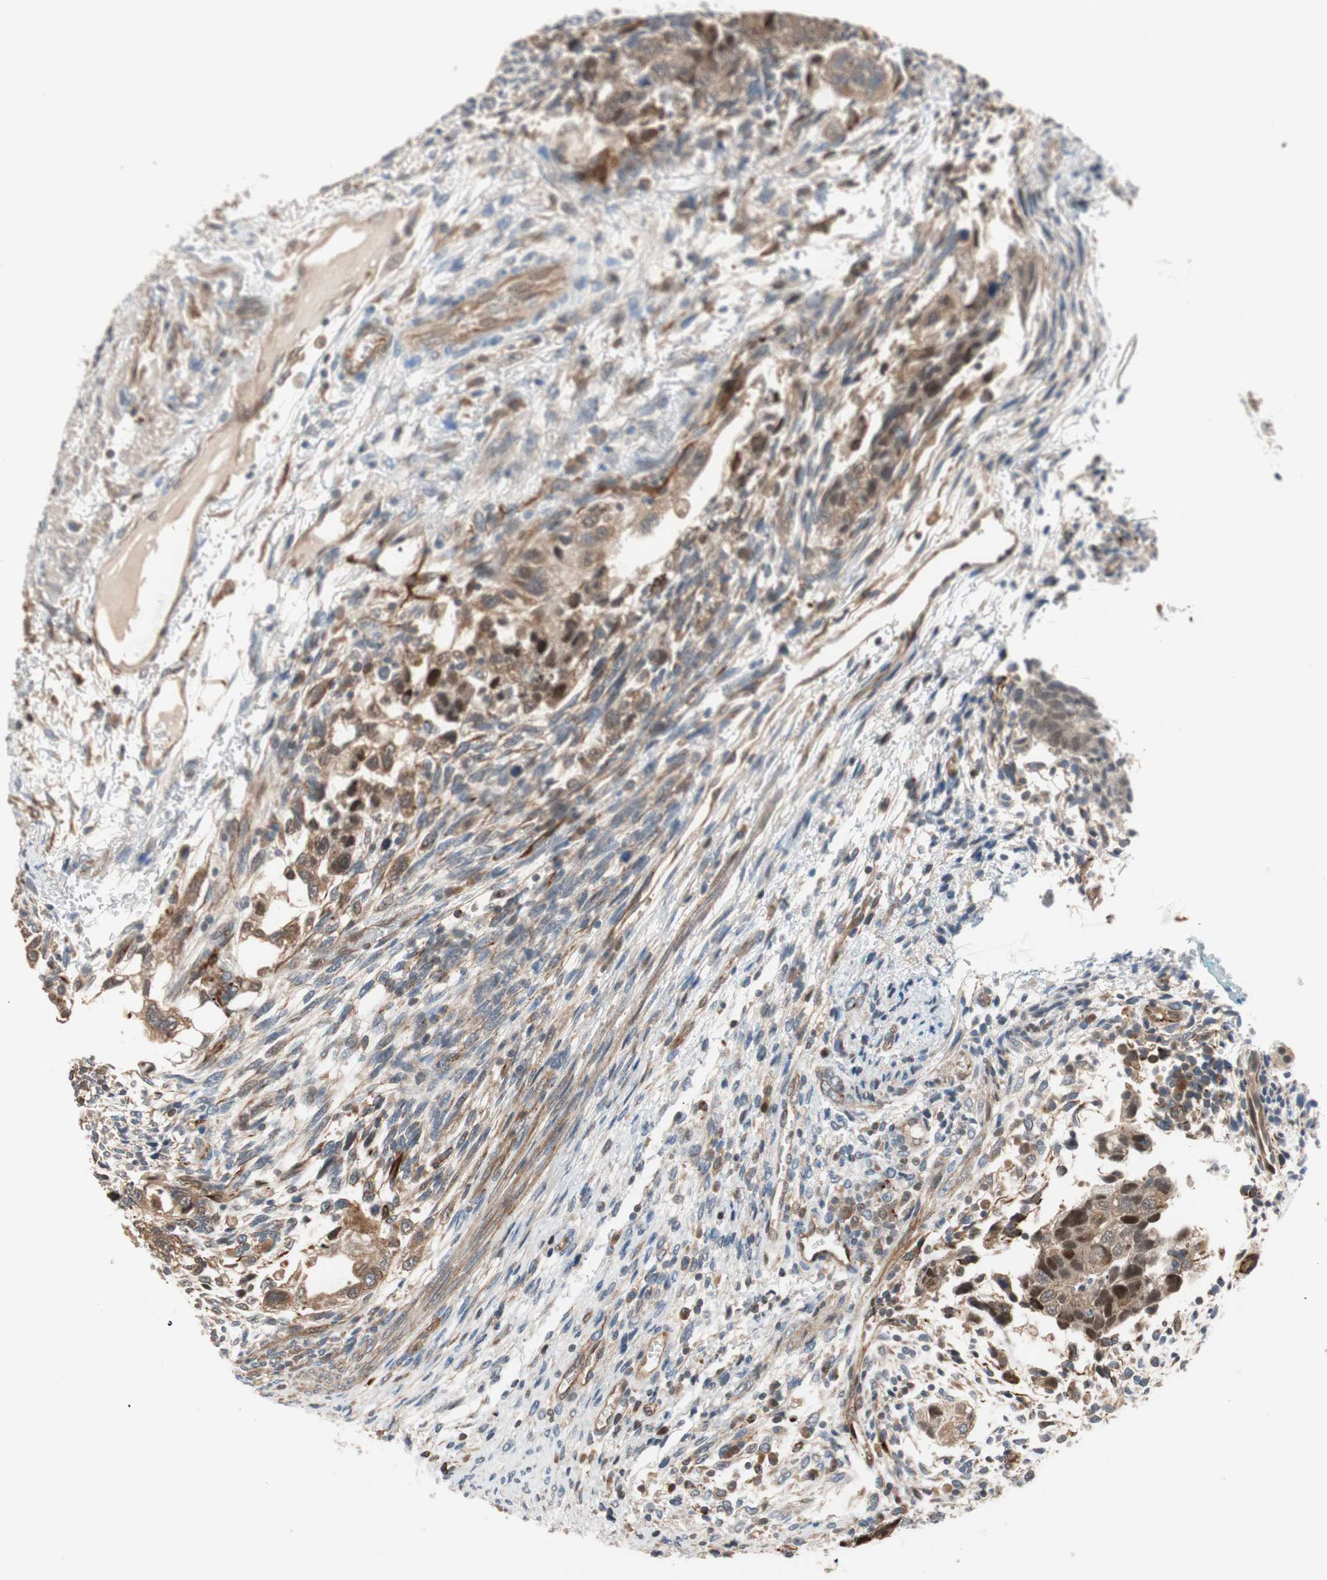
{"staining": {"intensity": "weak", "quantity": "<25%", "location": "cytoplasmic/membranous"}, "tissue": "testis cancer", "cell_type": "Tumor cells", "image_type": "cancer", "snomed": [{"axis": "morphology", "description": "Normal tissue, NOS"}, {"axis": "morphology", "description": "Carcinoma, Embryonal, NOS"}, {"axis": "topography", "description": "Testis"}], "caption": "Immunohistochemistry photomicrograph of neoplastic tissue: testis cancer stained with DAB exhibits no significant protein positivity in tumor cells.", "gene": "PIK3R3", "patient": {"sex": "male", "age": 36}}